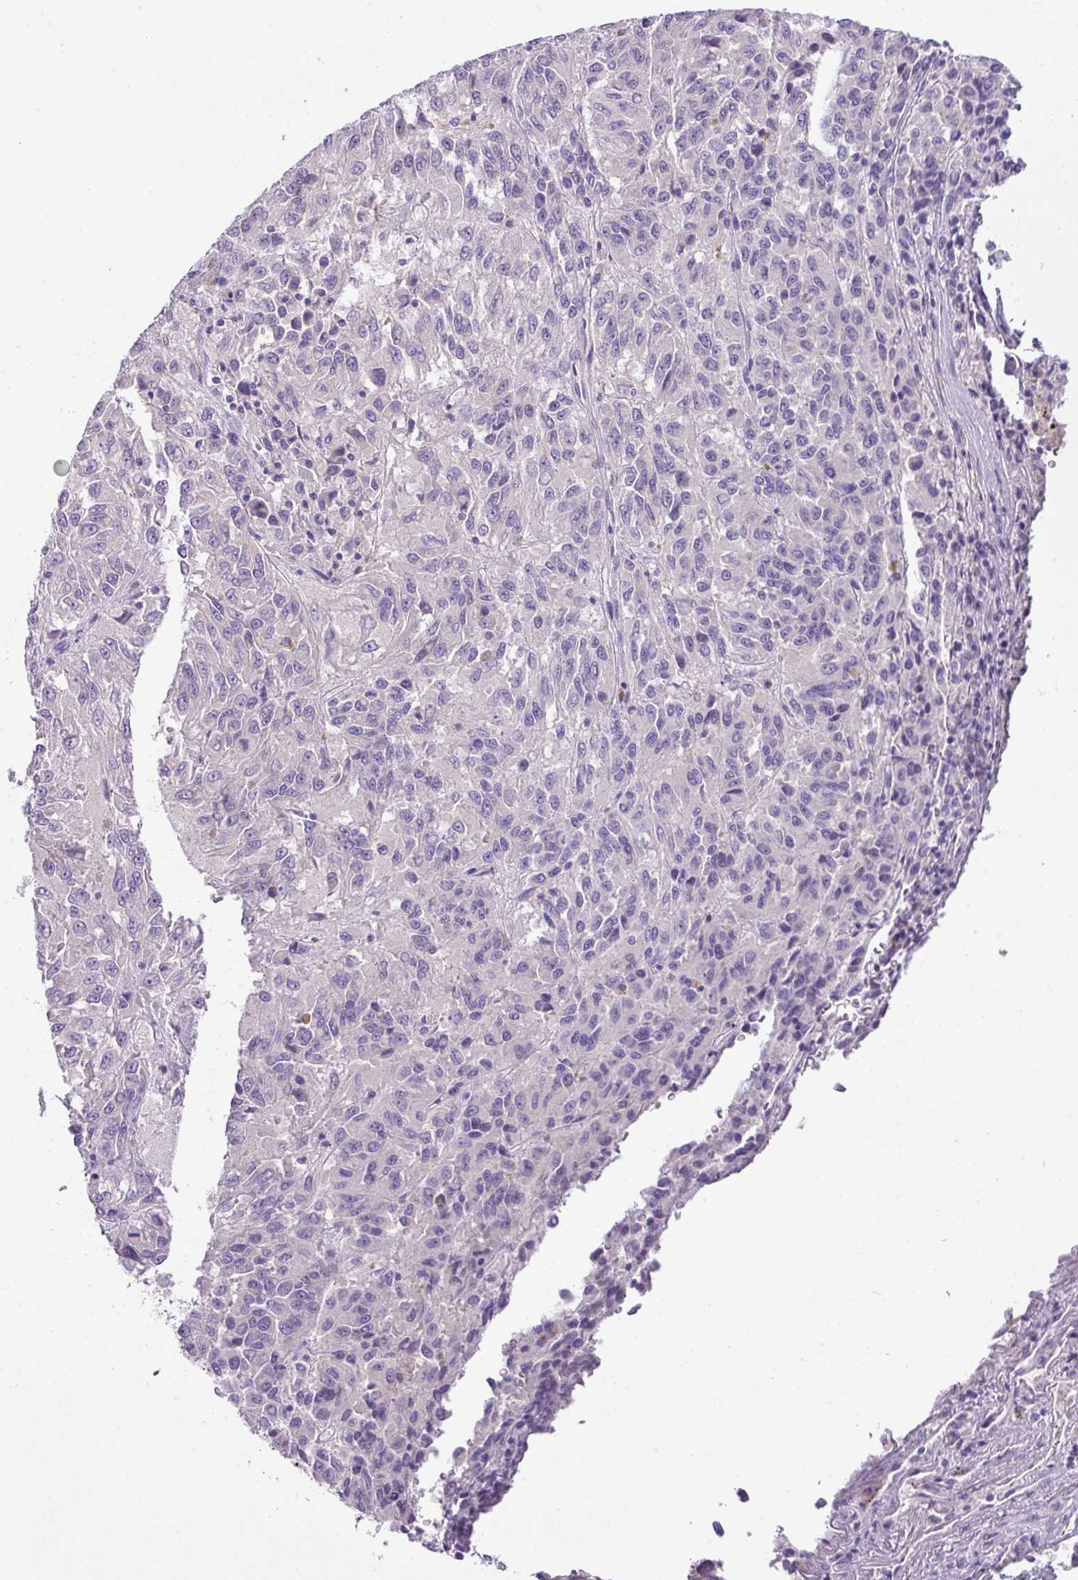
{"staining": {"intensity": "negative", "quantity": "none", "location": "none"}, "tissue": "melanoma", "cell_type": "Tumor cells", "image_type": "cancer", "snomed": [{"axis": "morphology", "description": "Malignant melanoma, Metastatic site"}, {"axis": "topography", "description": "Lung"}], "caption": "The immunohistochemistry (IHC) image has no significant staining in tumor cells of malignant melanoma (metastatic site) tissue. (Brightfield microscopy of DAB (3,3'-diaminobenzidine) immunohistochemistry (IHC) at high magnification).", "gene": "ENSG00000273748", "patient": {"sex": "male", "age": 64}}